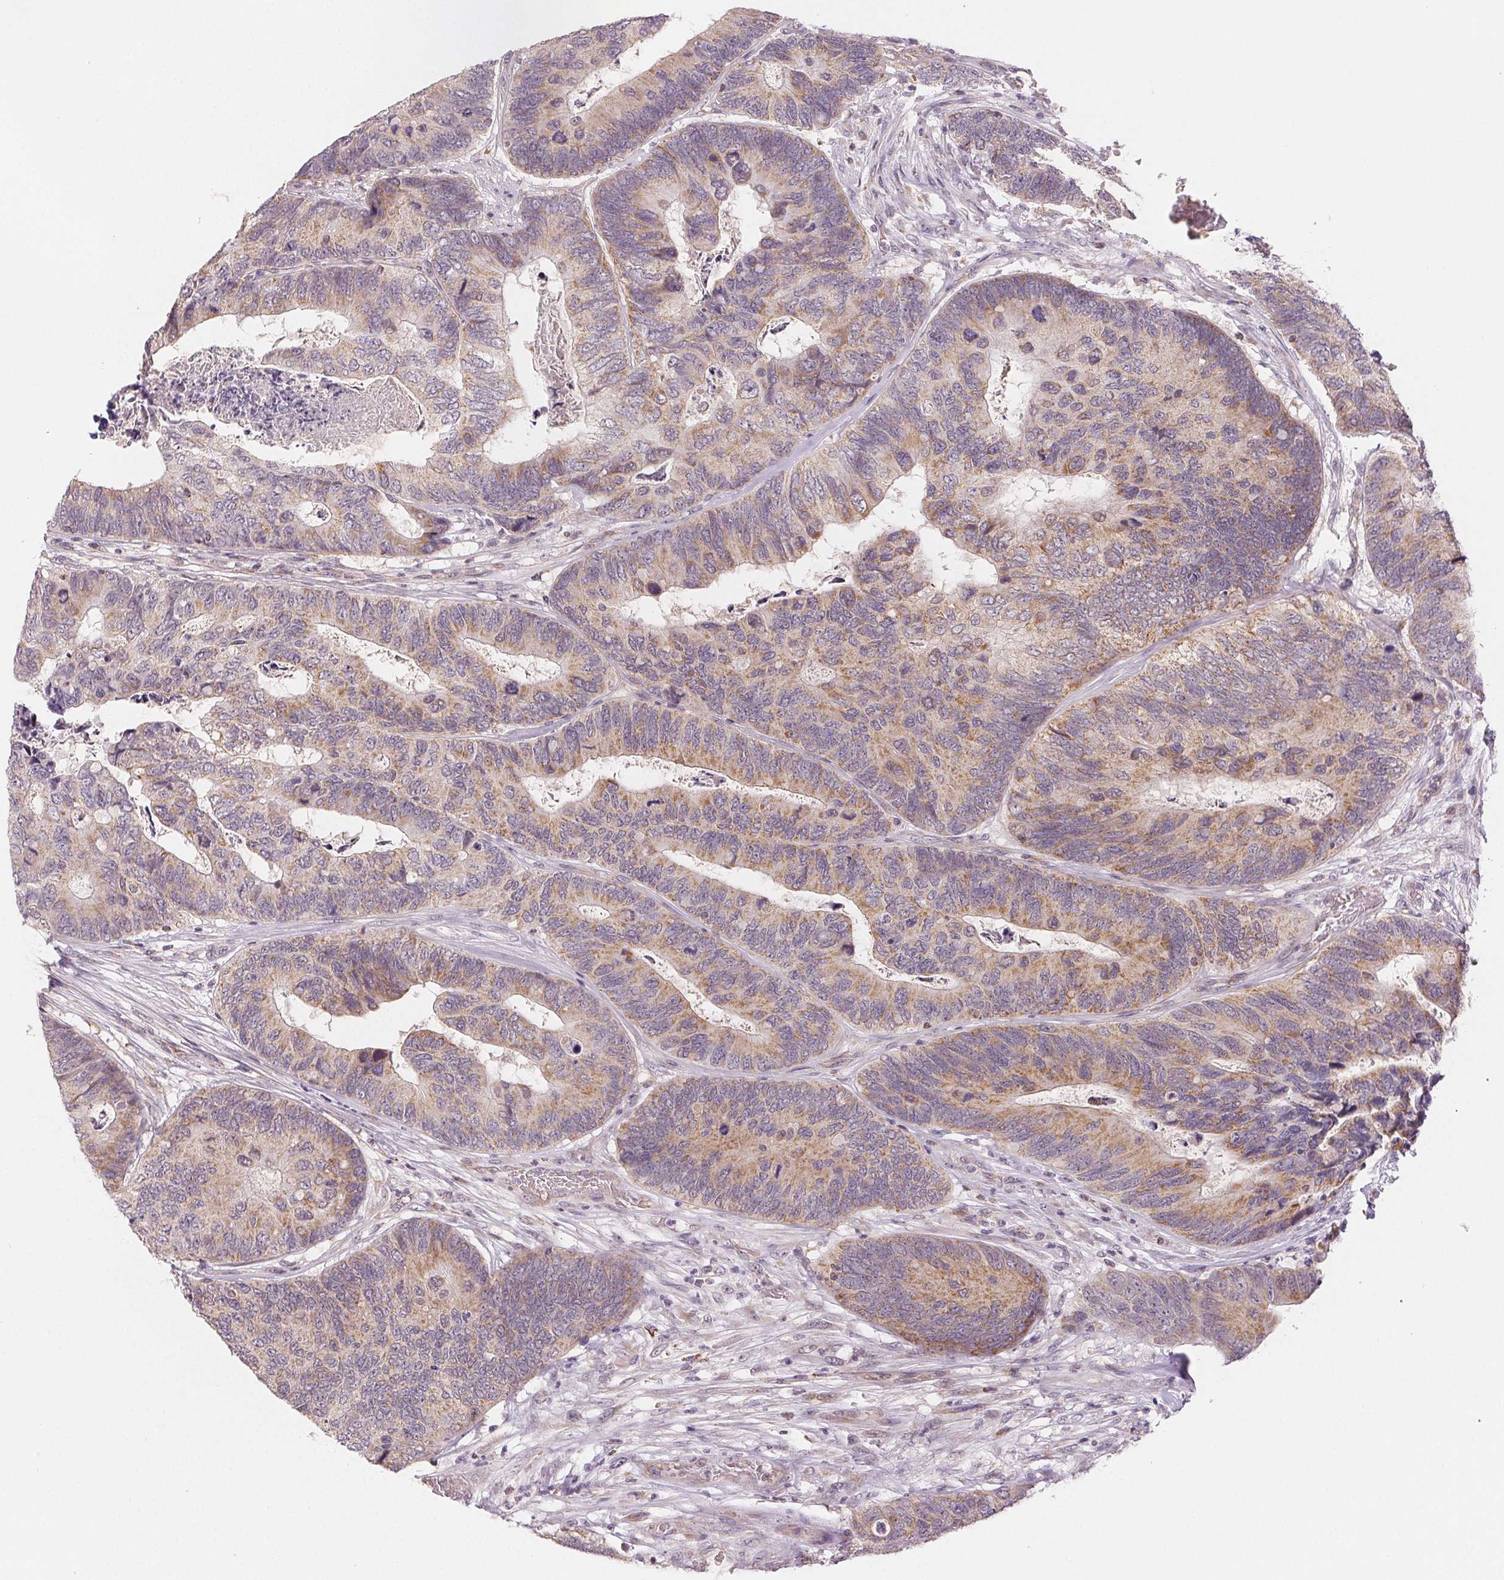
{"staining": {"intensity": "weak", "quantity": "25%-75%", "location": "cytoplasmic/membranous"}, "tissue": "colorectal cancer", "cell_type": "Tumor cells", "image_type": "cancer", "snomed": [{"axis": "morphology", "description": "Adenocarcinoma, NOS"}, {"axis": "topography", "description": "Colon"}], "caption": "Tumor cells exhibit weak cytoplasmic/membranous positivity in approximately 25%-75% of cells in colorectal cancer.", "gene": "HINT2", "patient": {"sex": "female", "age": 67}}